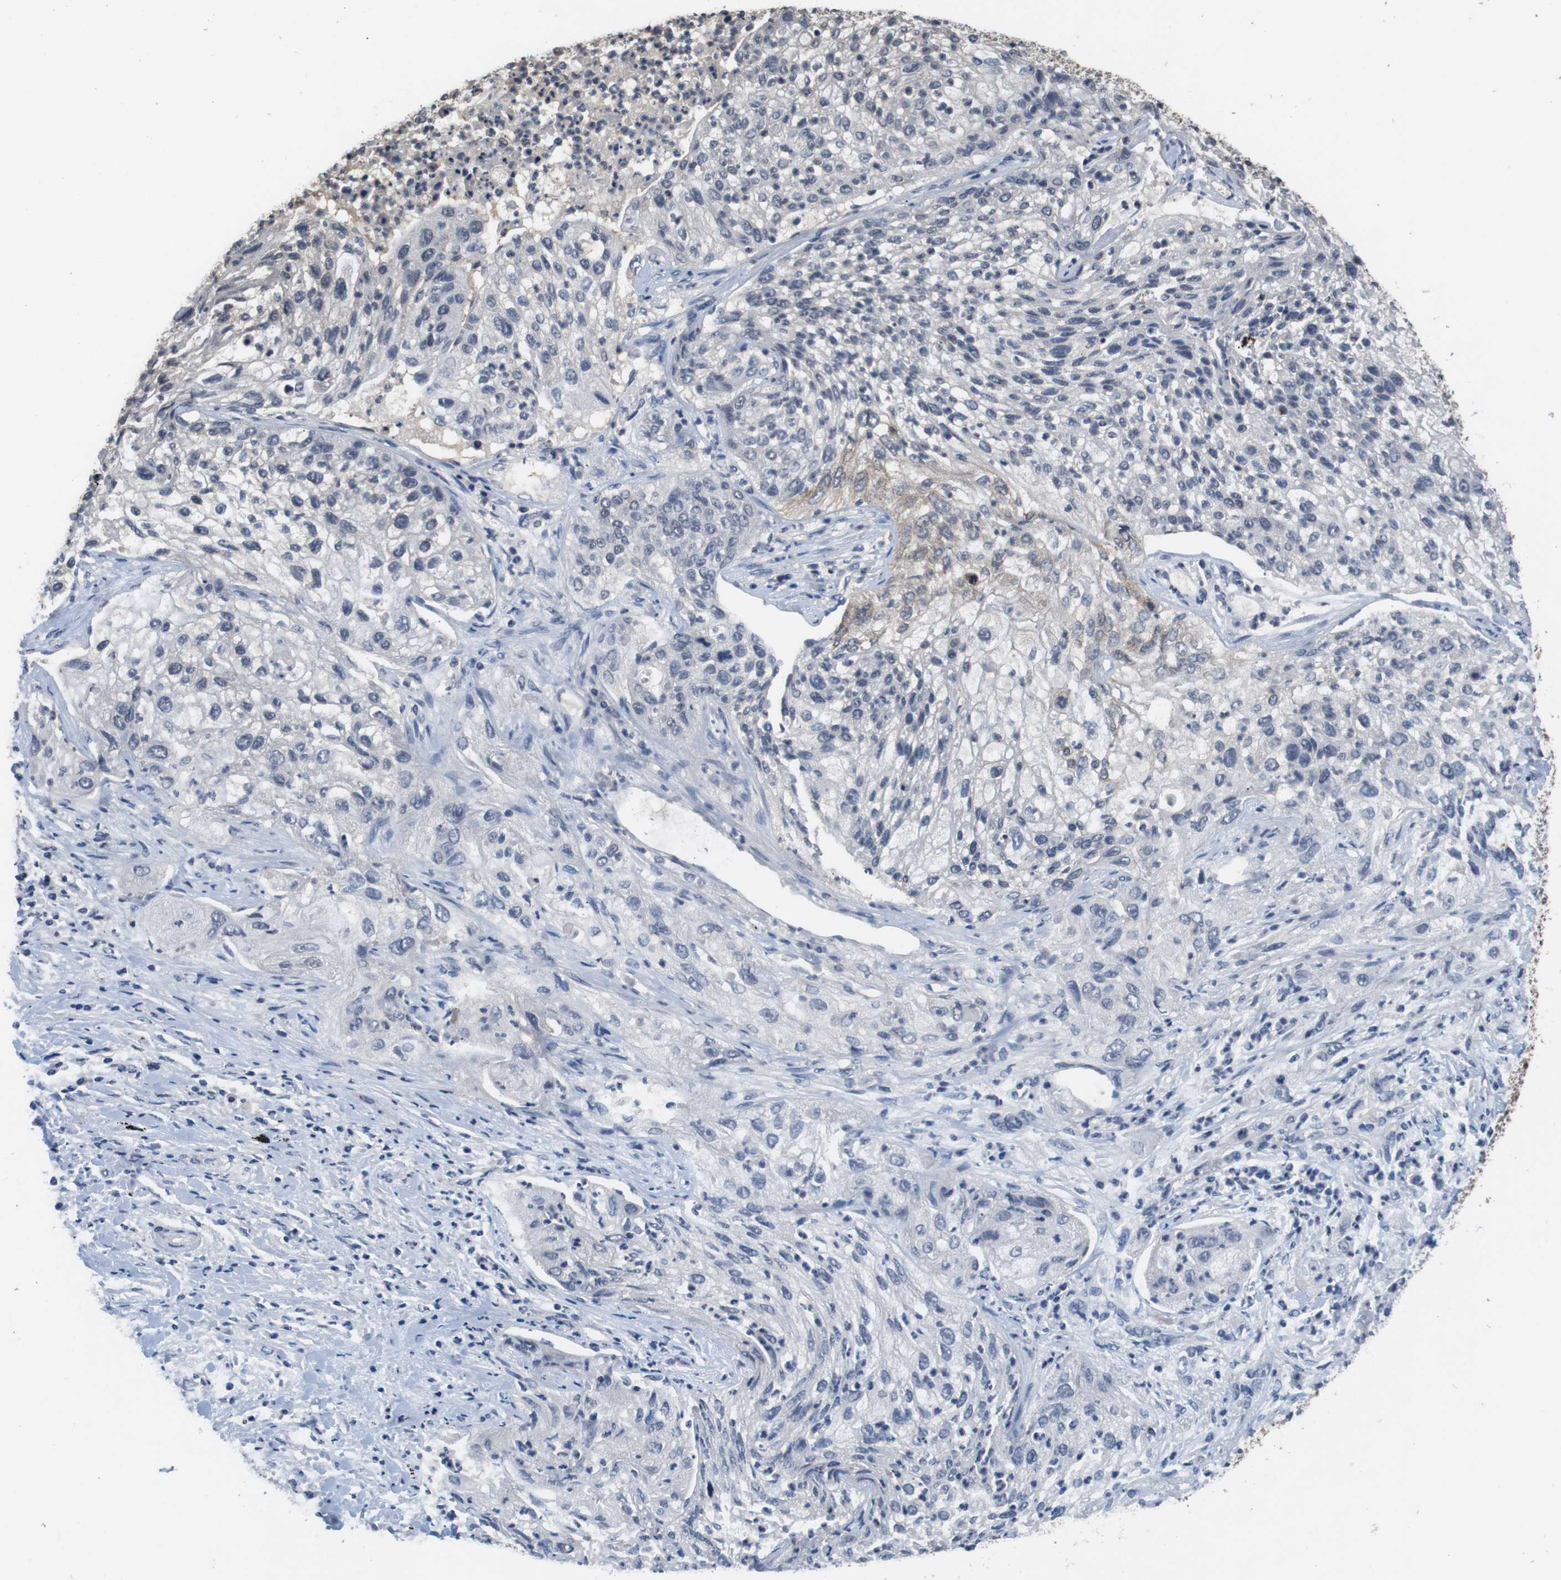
{"staining": {"intensity": "moderate", "quantity": "25%-75%", "location": "cytoplasmic/membranous"}, "tissue": "lung cancer", "cell_type": "Tumor cells", "image_type": "cancer", "snomed": [{"axis": "morphology", "description": "Inflammation, NOS"}, {"axis": "morphology", "description": "Squamous cell carcinoma, NOS"}, {"axis": "topography", "description": "Lymph node"}, {"axis": "topography", "description": "Soft tissue"}, {"axis": "topography", "description": "Lung"}], "caption": "The micrograph displays a brown stain indicating the presence of a protein in the cytoplasmic/membranous of tumor cells in squamous cell carcinoma (lung).", "gene": "FADD", "patient": {"sex": "male", "age": 66}}